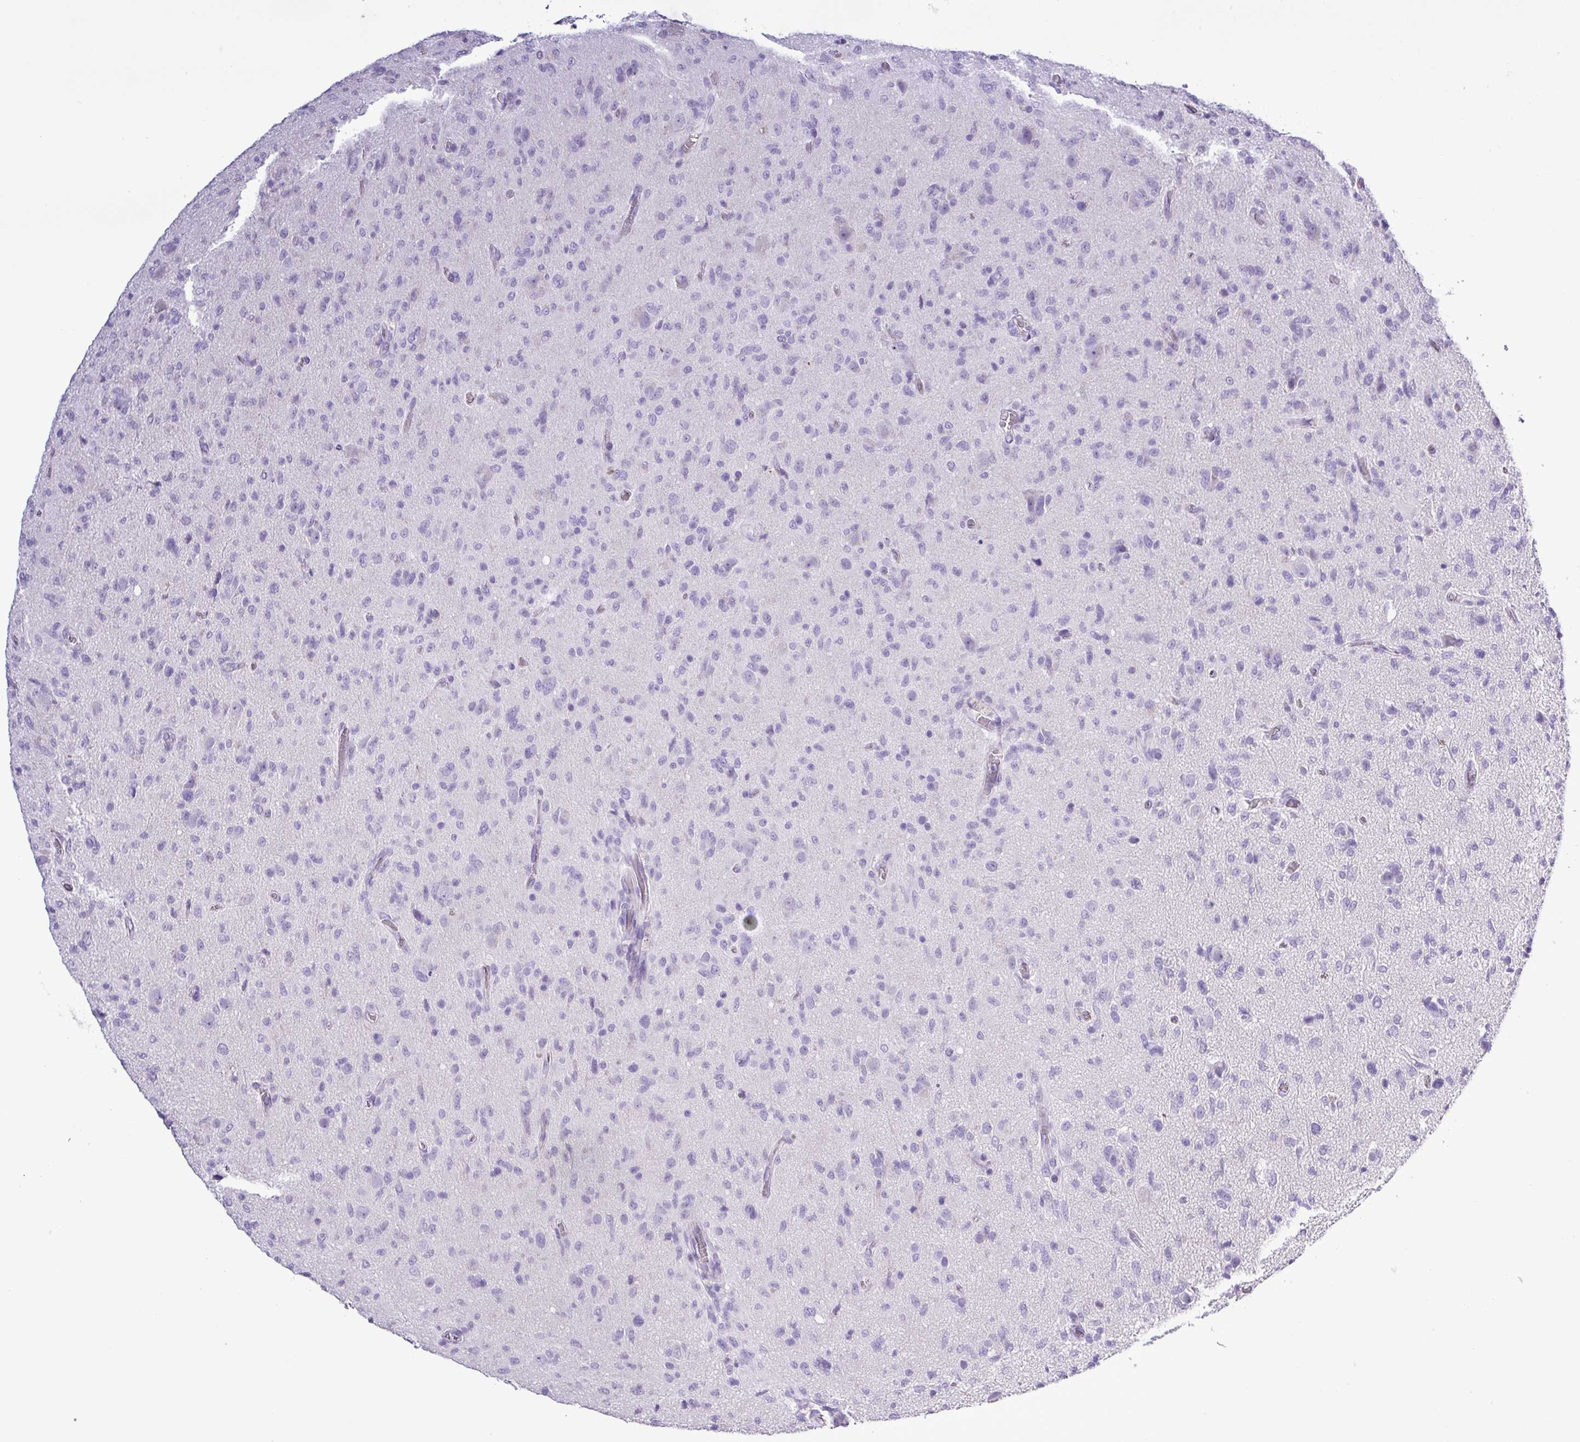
{"staining": {"intensity": "negative", "quantity": "none", "location": "none"}, "tissue": "glioma", "cell_type": "Tumor cells", "image_type": "cancer", "snomed": [{"axis": "morphology", "description": "Glioma, malignant, High grade"}, {"axis": "topography", "description": "Brain"}], "caption": "The histopathology image displays no staining of tumor cells in glioma.", "gene": "ALDH3A1", "patient": {"sex": "female", "age": 57}}